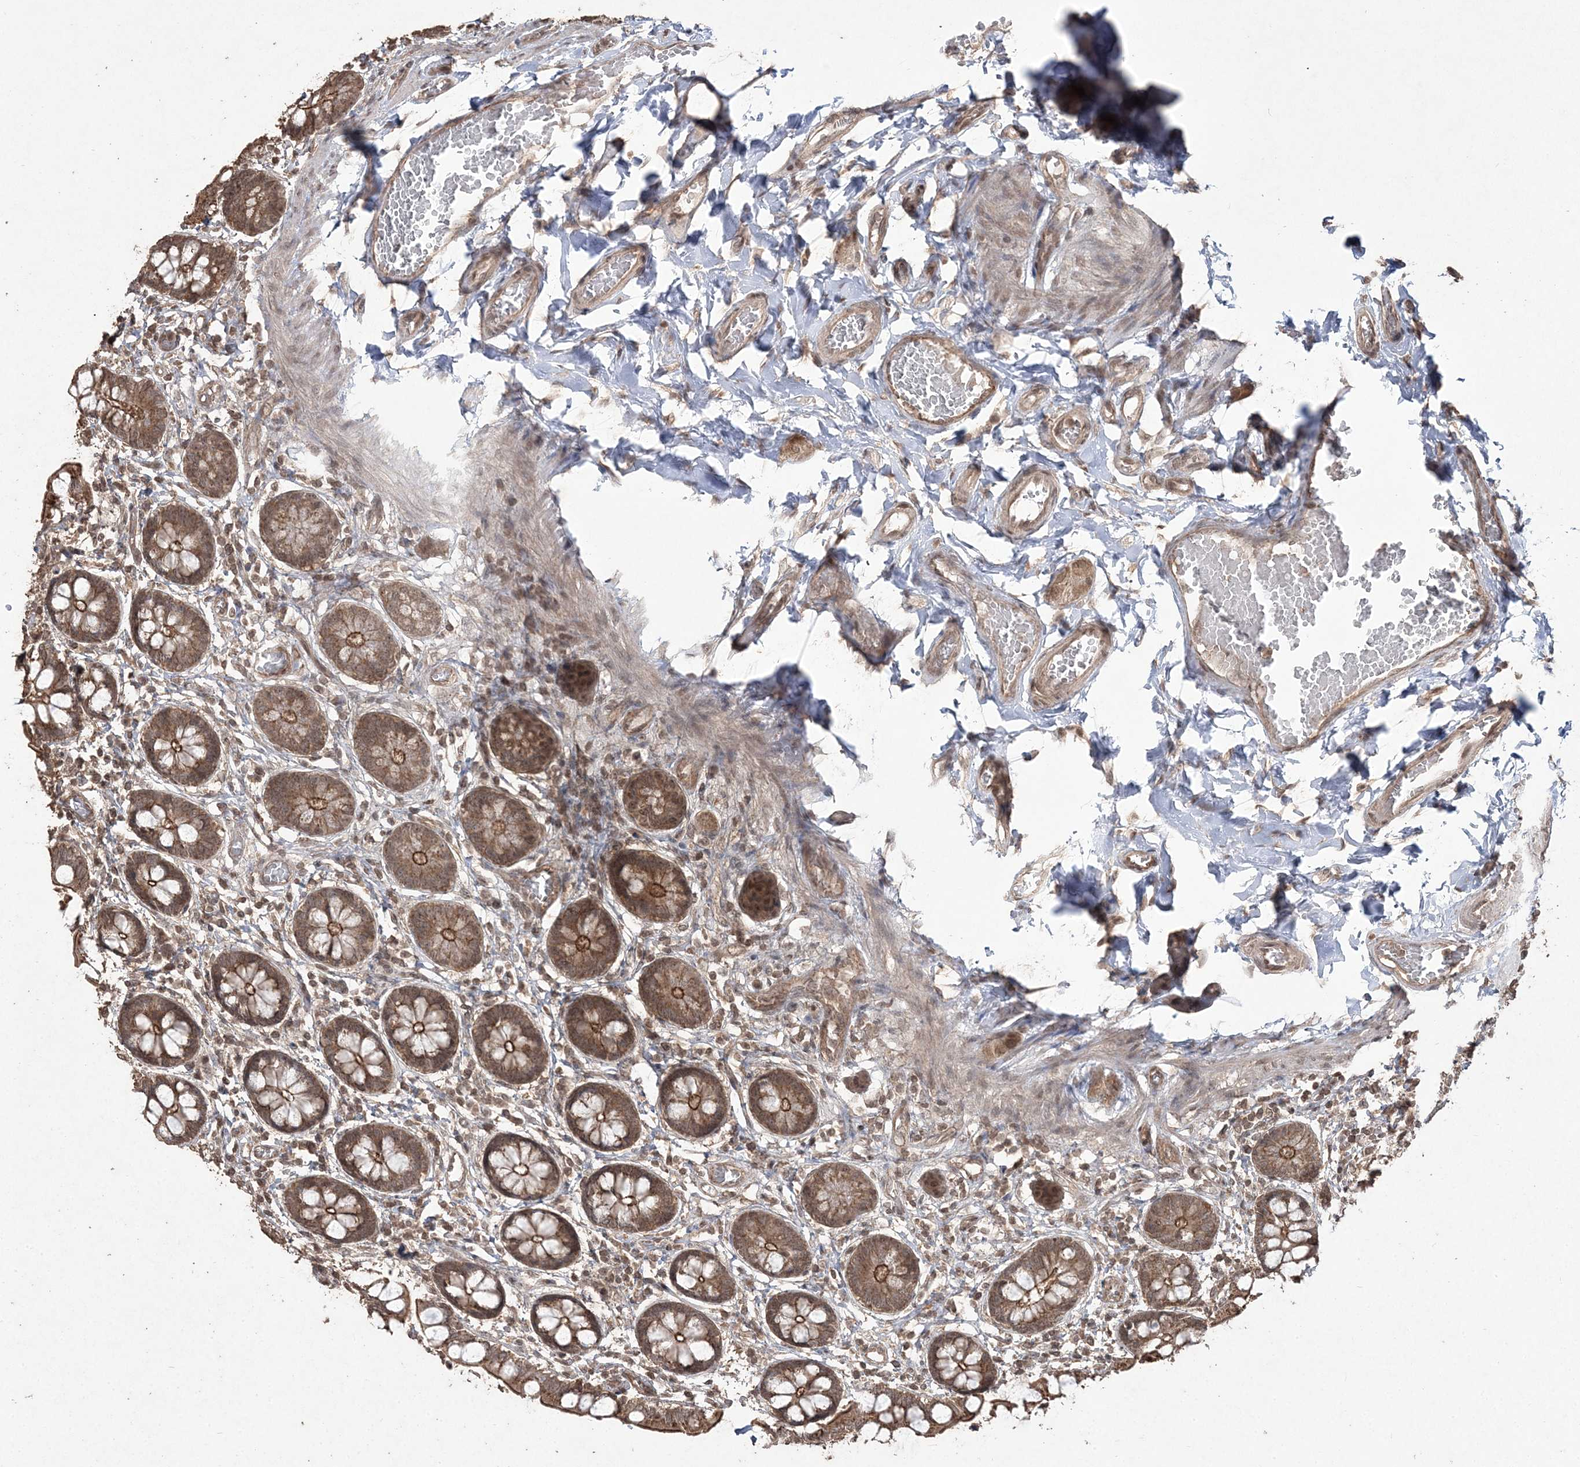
{"staining": {"intensity": "strong", "quantity": ">75%", "location": "cytoplasmic/membranous"}, "tissue": "small intestine", "cell_type": "Glandular cells", "image_type": "normal", "snomed": [{"axis": "morphology", "description": "Normal tissue, NOS"}, {"axis": "topography", "description": "Small intestine"}], "caption": "Immunohistochemical staining of normal human small intestine reveals high levels of strong cytoplasmic/membranous positivity in about >75% of glandular cells. (Stains: DAB (3,3'-diaminobenzidine) in brown, nuclei in blue, Microscopy: brightfield microscopy at high magnification).", "gene": "EHHADH", "patient": {"sex": "male", "age": 52}}